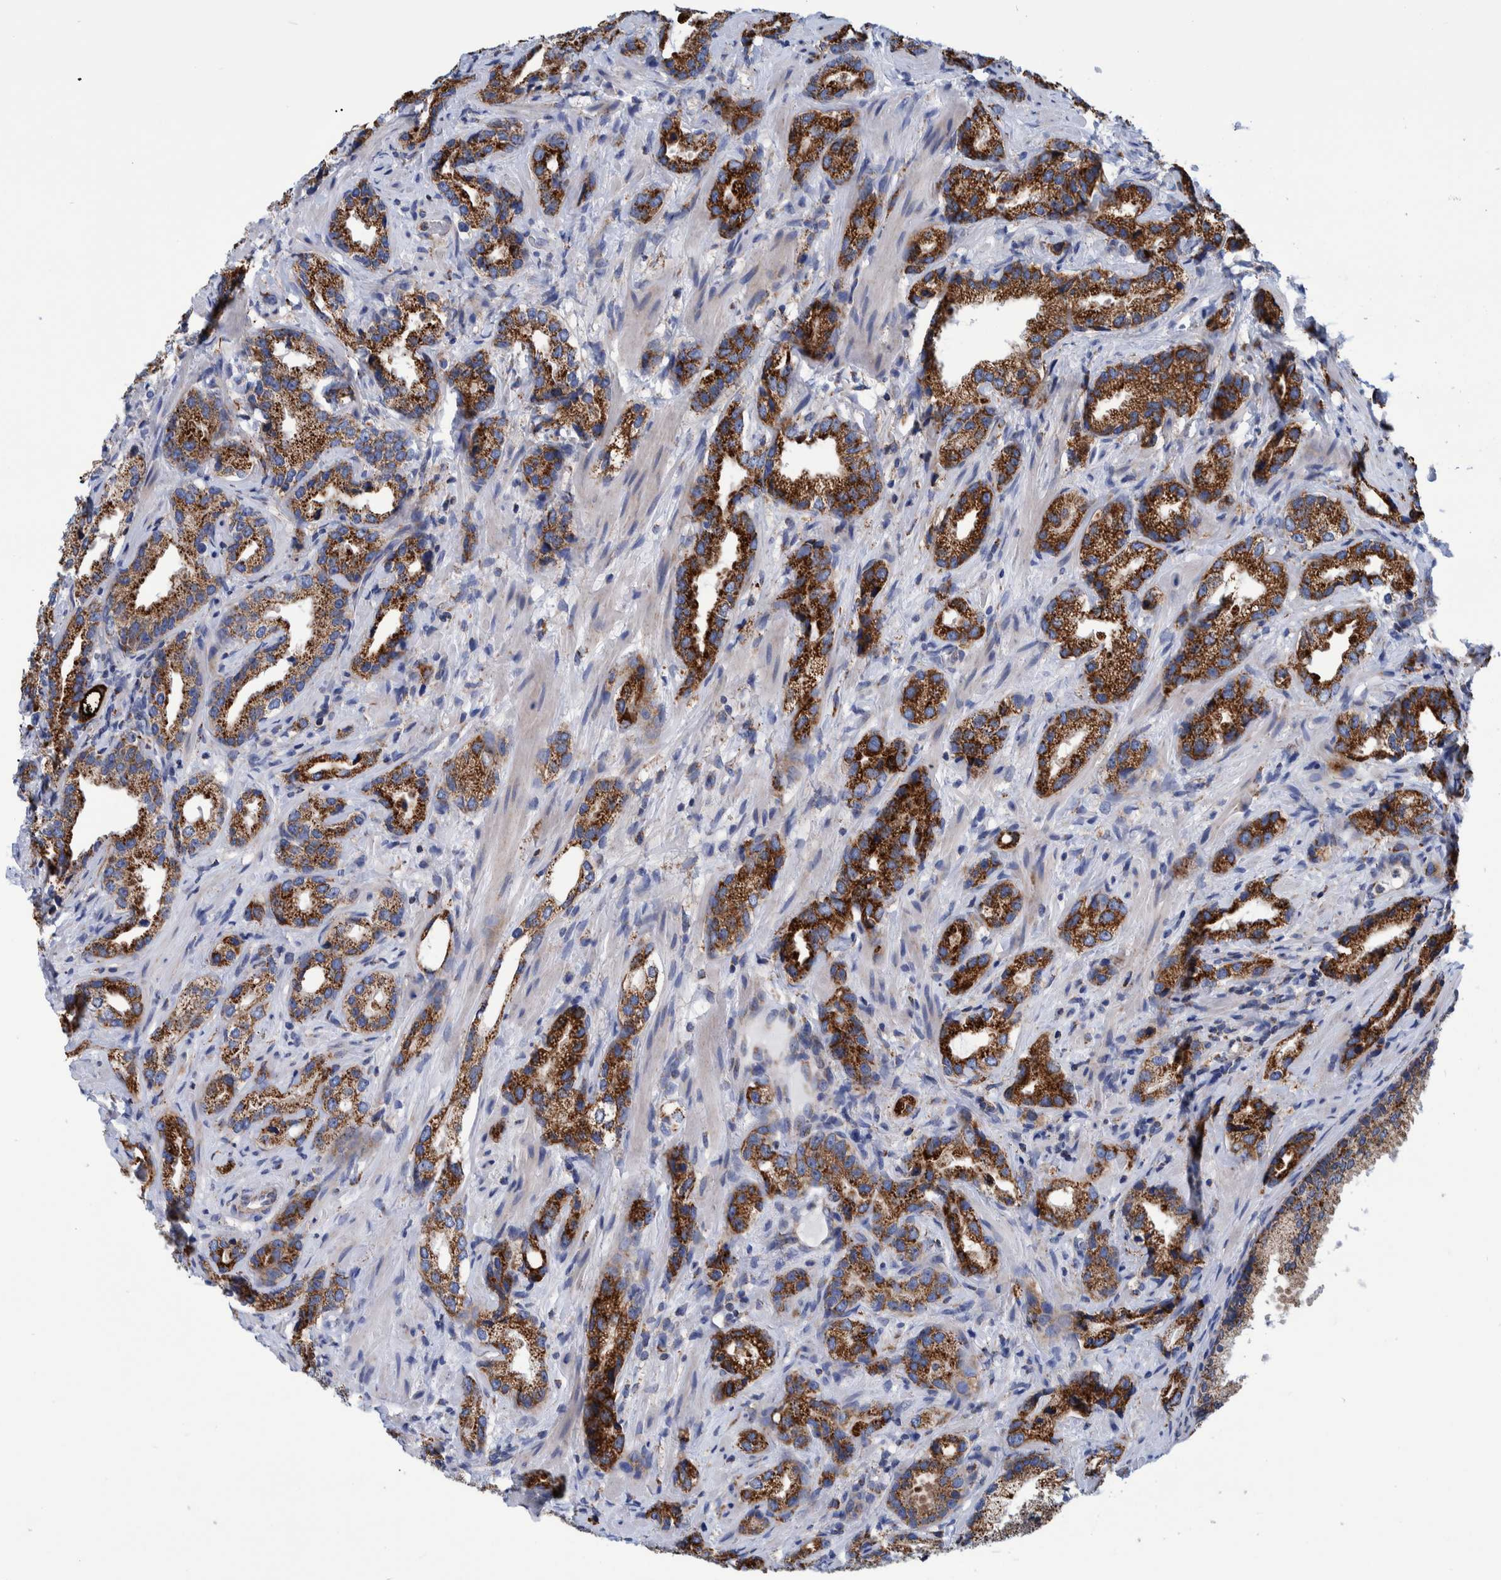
{"staining": {"intensity": "strong", "quantity": ">75%", "location": "cytoplasmic/membranous"}, "tissue": "prostate cancer", "cell_type": "Tumor cells", "image_type": "cancer", "snomed": [{"axis": "morphology", "description": "Adenocarcinoma, High grade"}, {"axis": "topography", "description": "Prostate"}], "caption": "A high-resolution histopathology image shows immunohistochemistry (IHC) staining of prostate cancer (adenocarcinoma (high-grade)), which reveals strong cytoplasmic/membranous positivity in about >75% of tumor cells.", "gene": "BZW2", "patient": {"sex": "male", "age": 63}}